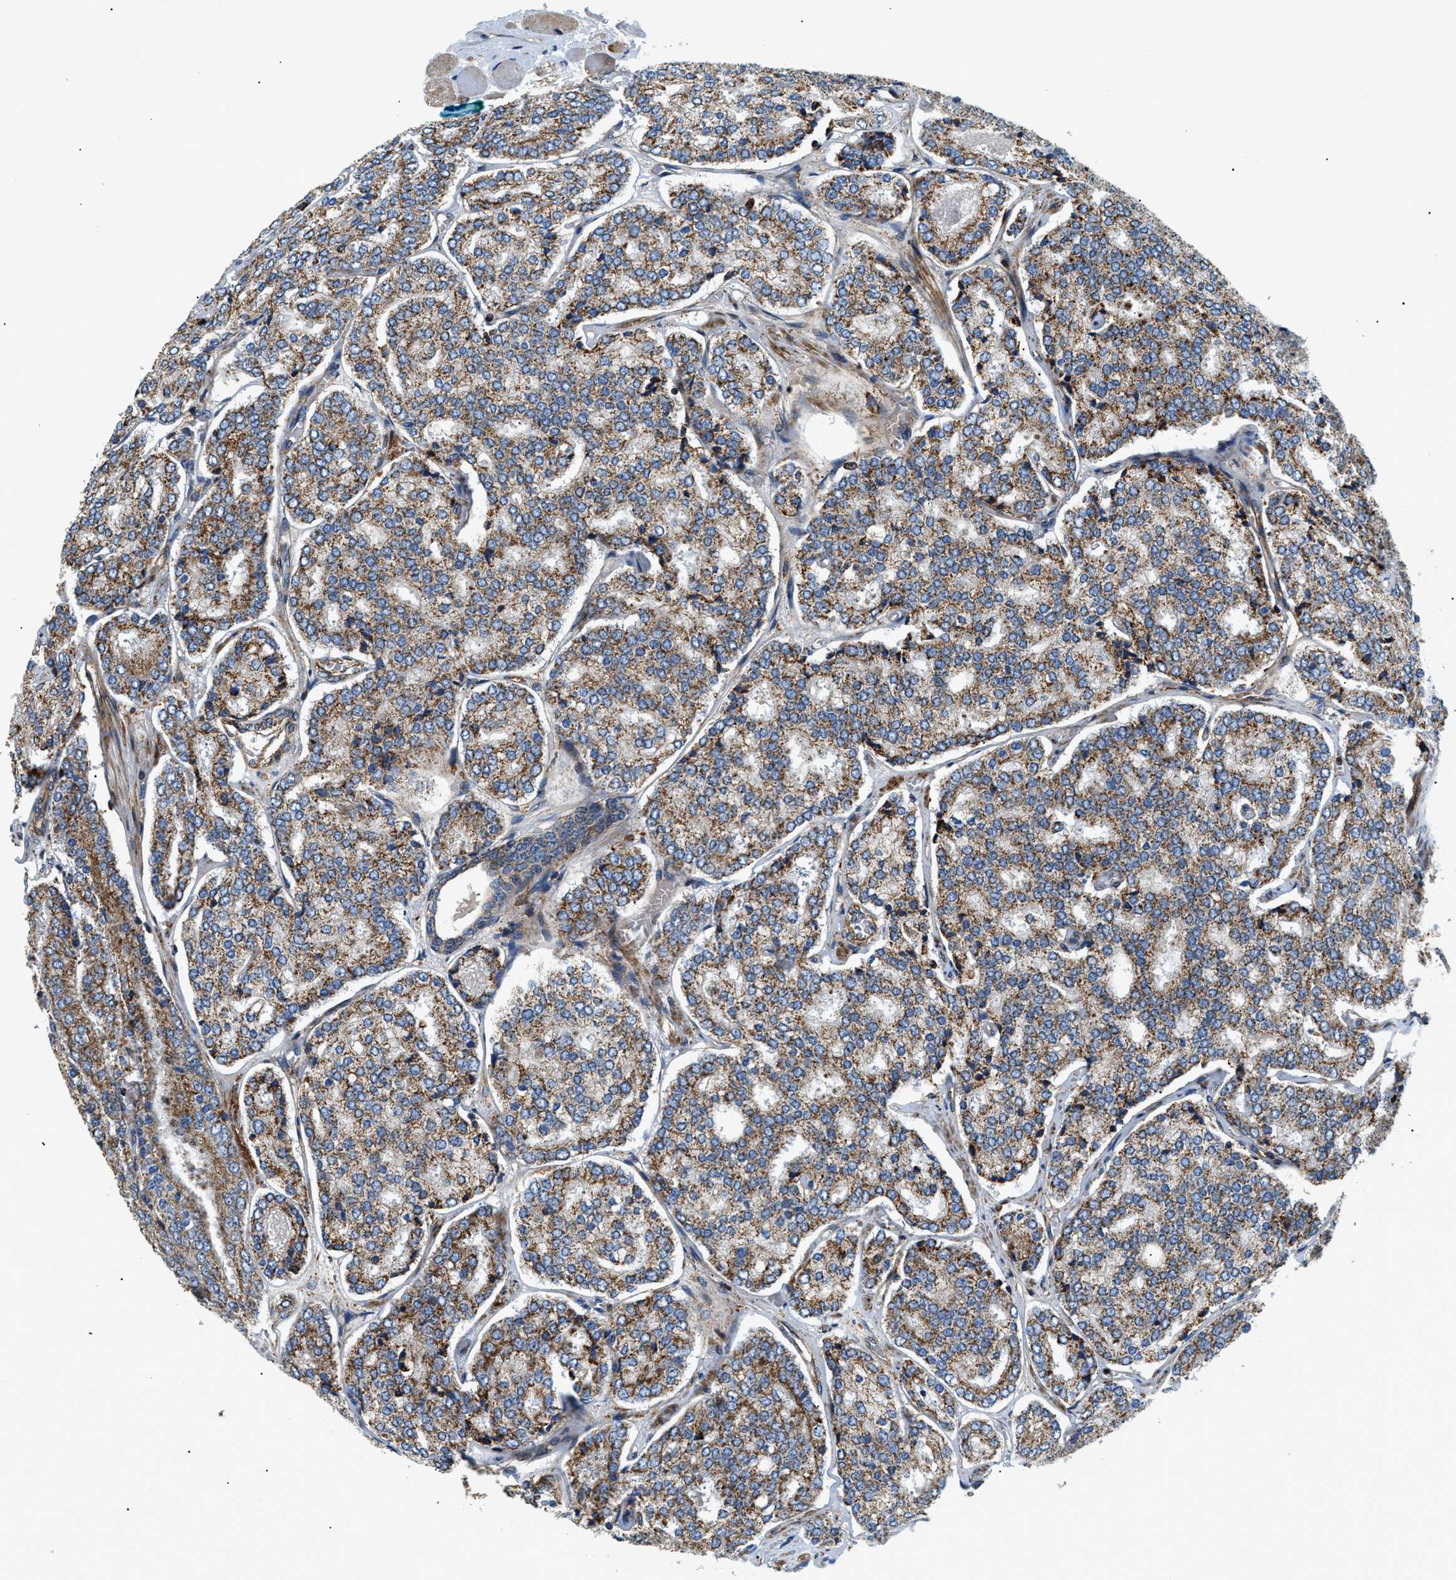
{"staining": {"intensity": "moderate", "quantity": ">75%", "location": "cytoplasmic/membranous"}, "tissue": "prostate cancer", "cell_type": "Tumor cells", "image_type": "cancer", "snomed": [{"axis": "morphology", "description": "Adenocarcinoma, High grade"}, {"axis": "topography", "description": "Prostate"}], "caption": "Immunohistochemical staining of adenocarcinoma (high-grade) (prostate) reveals medium levels of moderate cytoplasmic/membranous expression in approximately >75% of tumor cells.", "gene": "DHODH", "patient": {"sex": "male", "age": 65}}